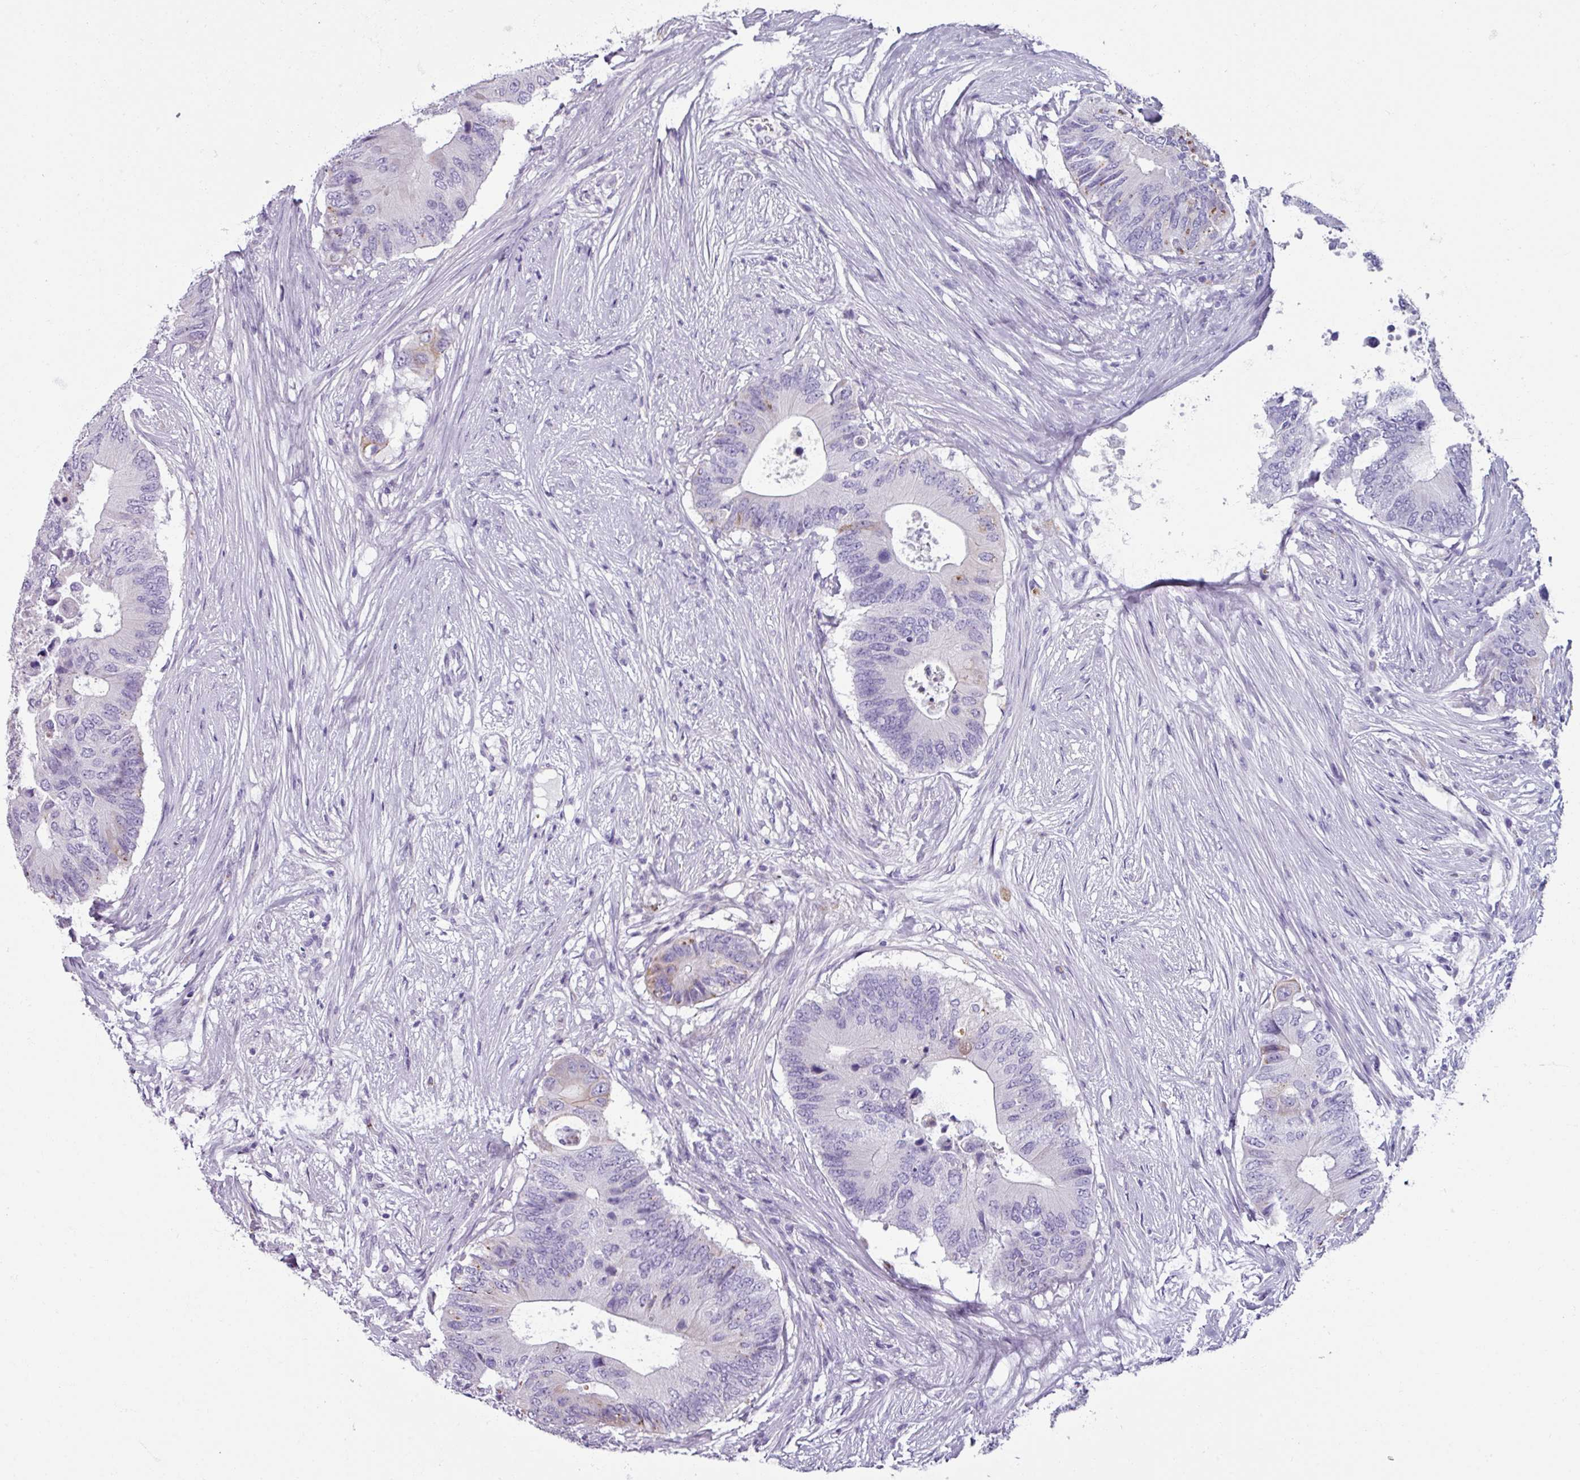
{"staining": {"intensity": "negative", "quantity": "none", "location": "none"}, "tissue": "colorectal cancer", "cell_type": "Tumor cells", "image_type": "cancer", "snomed": [{"axis": "morphology", "description": "Adenocarcinoma, NOS"}, {"axis": "topography", "description": "Colon"}], "caption": "IHC histopathology image of colorectal cancer stained for a protein (brown), which reveals no staining in tumor cells.", "gene": "SPESP1", "patient": {"sex": "male", "age": 71}}